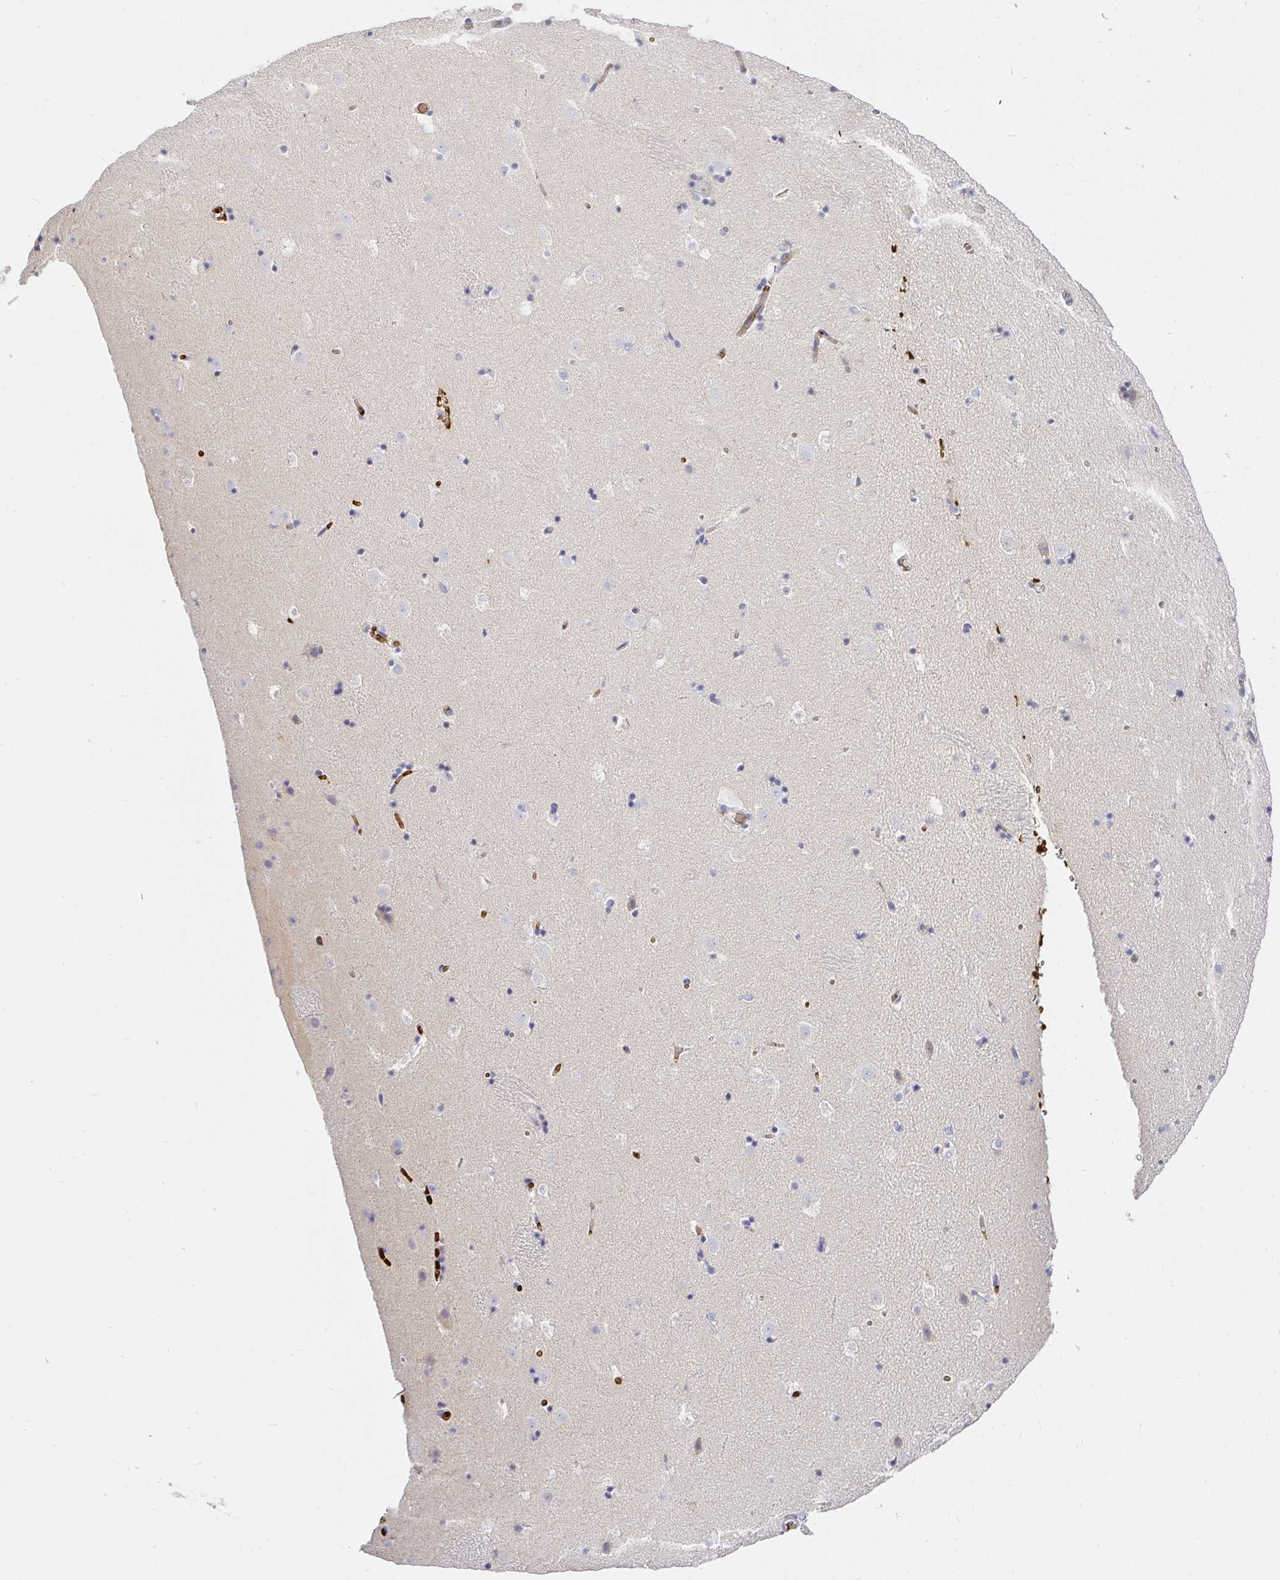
{"staining": {"intensity": "negative", "quantity": "none", "location": "none"}, "tissue": "caudate", "cell_type": "Glial cells", "image_type": "normal", "snomed": [{"axis": "morphology", "description": "Normal tissue, NOS"}, {"axis": "topography", "description": "Lateral ventricle wall"}], "caption": "IHC histopathology image of benign human caudate stained for a protein (brown), which demonstrates no expression in glial cells. The staining was performed using DAB (3,3'-diaminobenzidine) to visualize the protein expression in brown, while the nuclei were stained in blue with hematoxylin (Magnification: 20x).", "gene": "FGF21", "patient": {"sex": "male", "age": 37}}